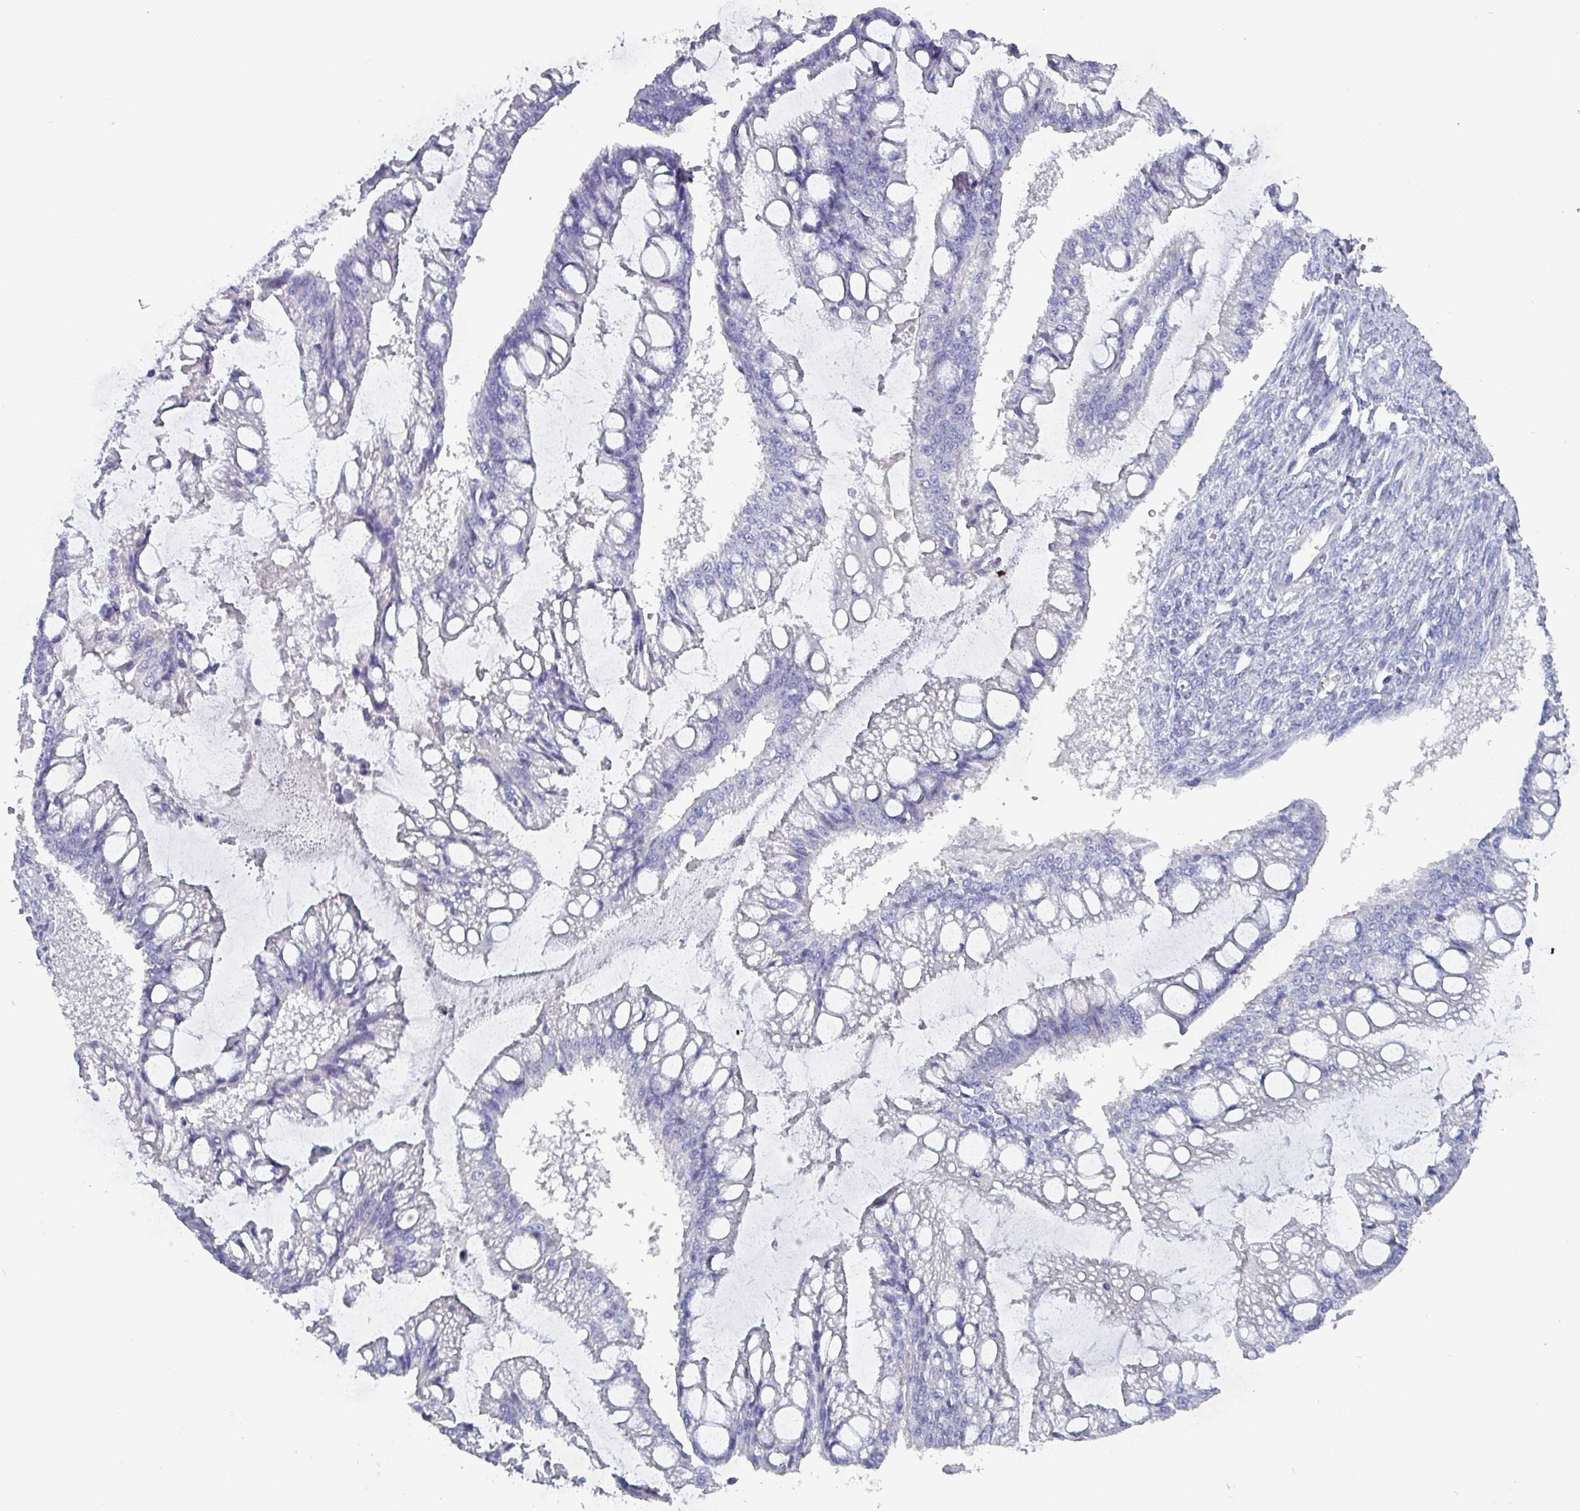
{"staining": {"intensity": "negative", "quantity": "none", "location": "none"}, "tissue": "ovarian cancer", "cell_type": "Tumor cells", "image_type": "cancer", "snomed": [{"axis": "morphology", "description": "Cystadenocarcinoma, mucinous, NOS"}, {"axis": "topography", "description": "Ovary"}], "caption": "DAB (3,3'-diaminobenzidine) immunohistochemical staining of human mucinous cystadenocarcinoma (ovarian) reveals no significant positivity in tumor cells.", "gene": "INS-IGF2", "patient": {"sex": "female", "age": 73}}